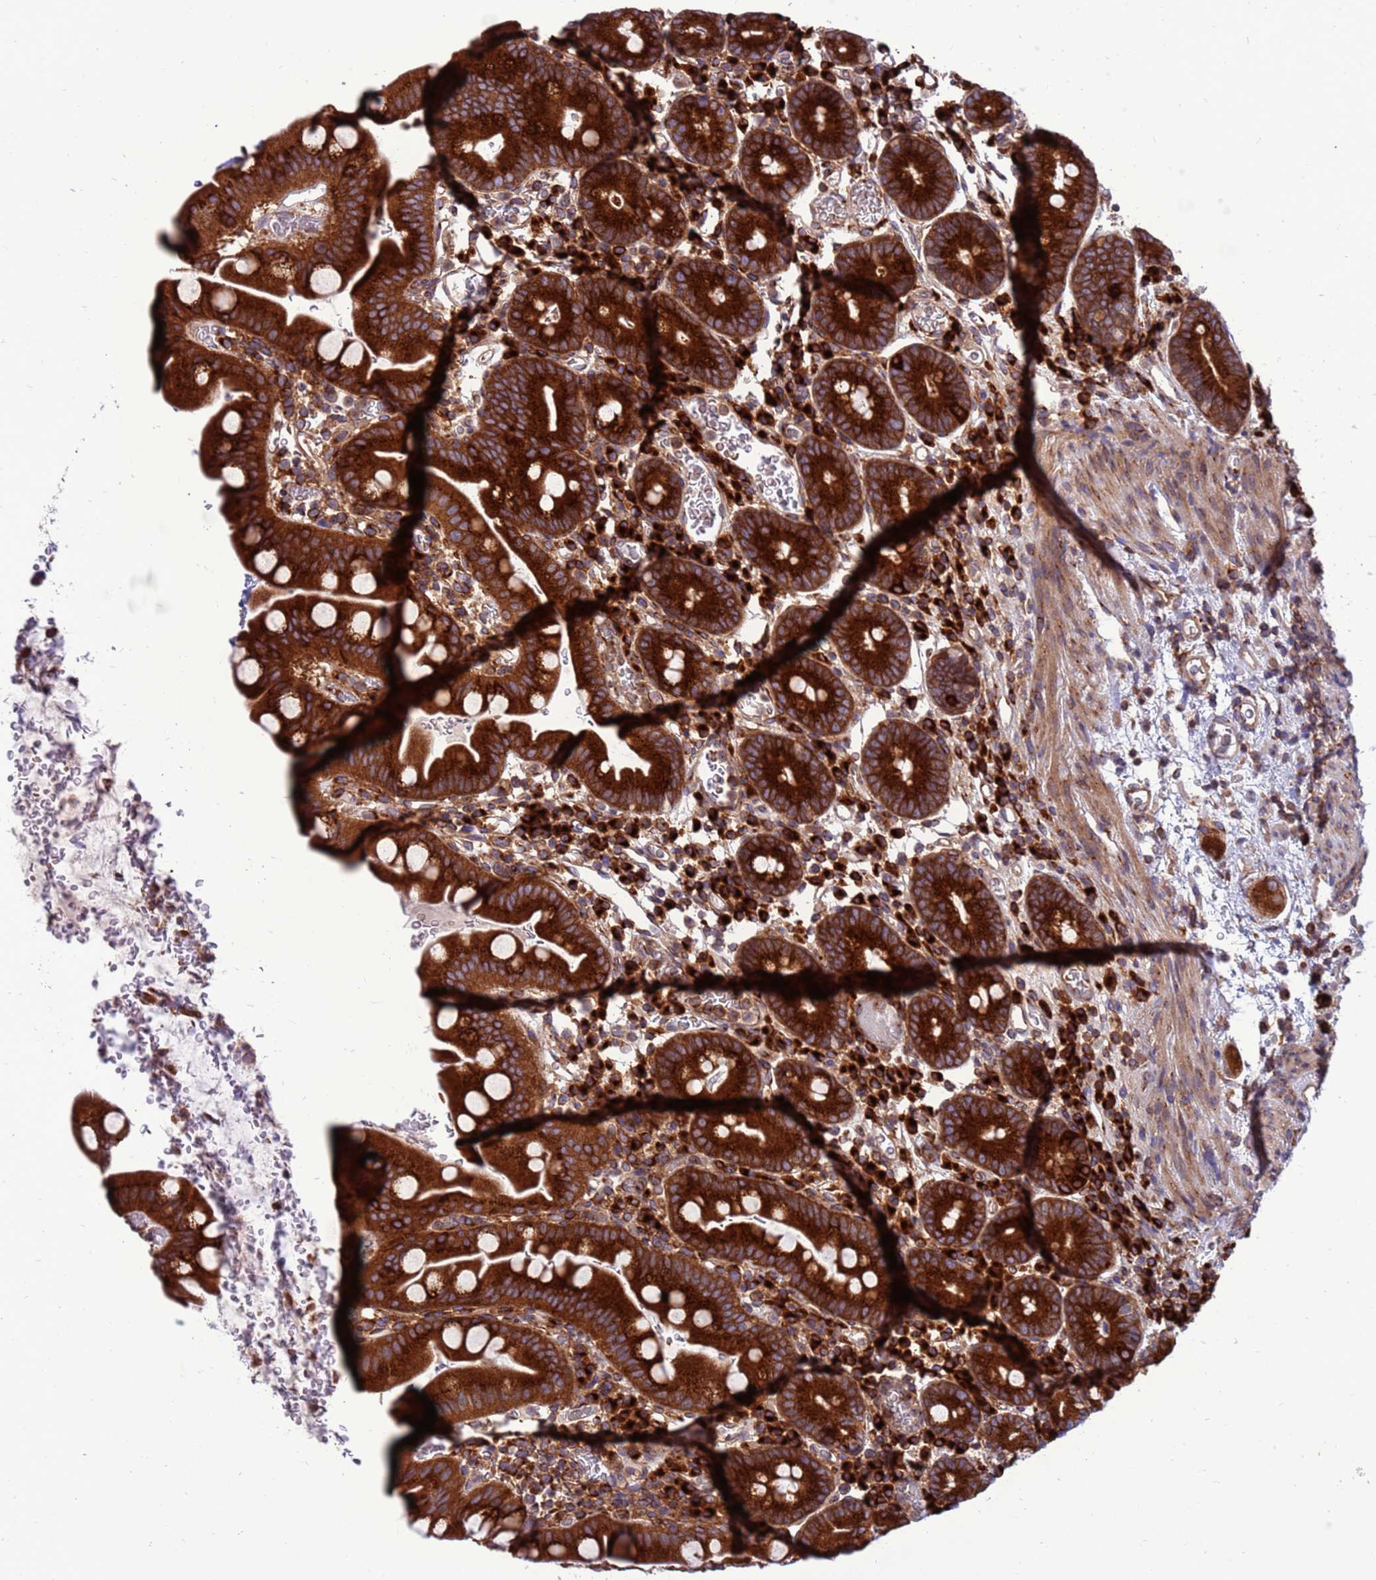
{"staining": {"intensity": "strong", "quantity": ">75%", "location": "cytoplasmic/membranous"}, "tissue": "small intestine", "cell_type": "Glandular cells", "image_type": "normal", "snomed": [{"axis": "morphology", "description": "Normal tissue, NOS"}, {"axis": "topography", "description": "Stomach, upper"}, {"axis": "topography", "description": "Stomach, lower"}, {"axis": "topography", "description": "Small intestine"}], "caption": "Immunohistochemistry (IHC) of benign small intestine demonstrates high levels of strong cytoplasmic/membranous positivity in approximately >75% of glandular cells.", "gene": "ZC3HAV1", "patient": {"sex": "male", "age": 68}}